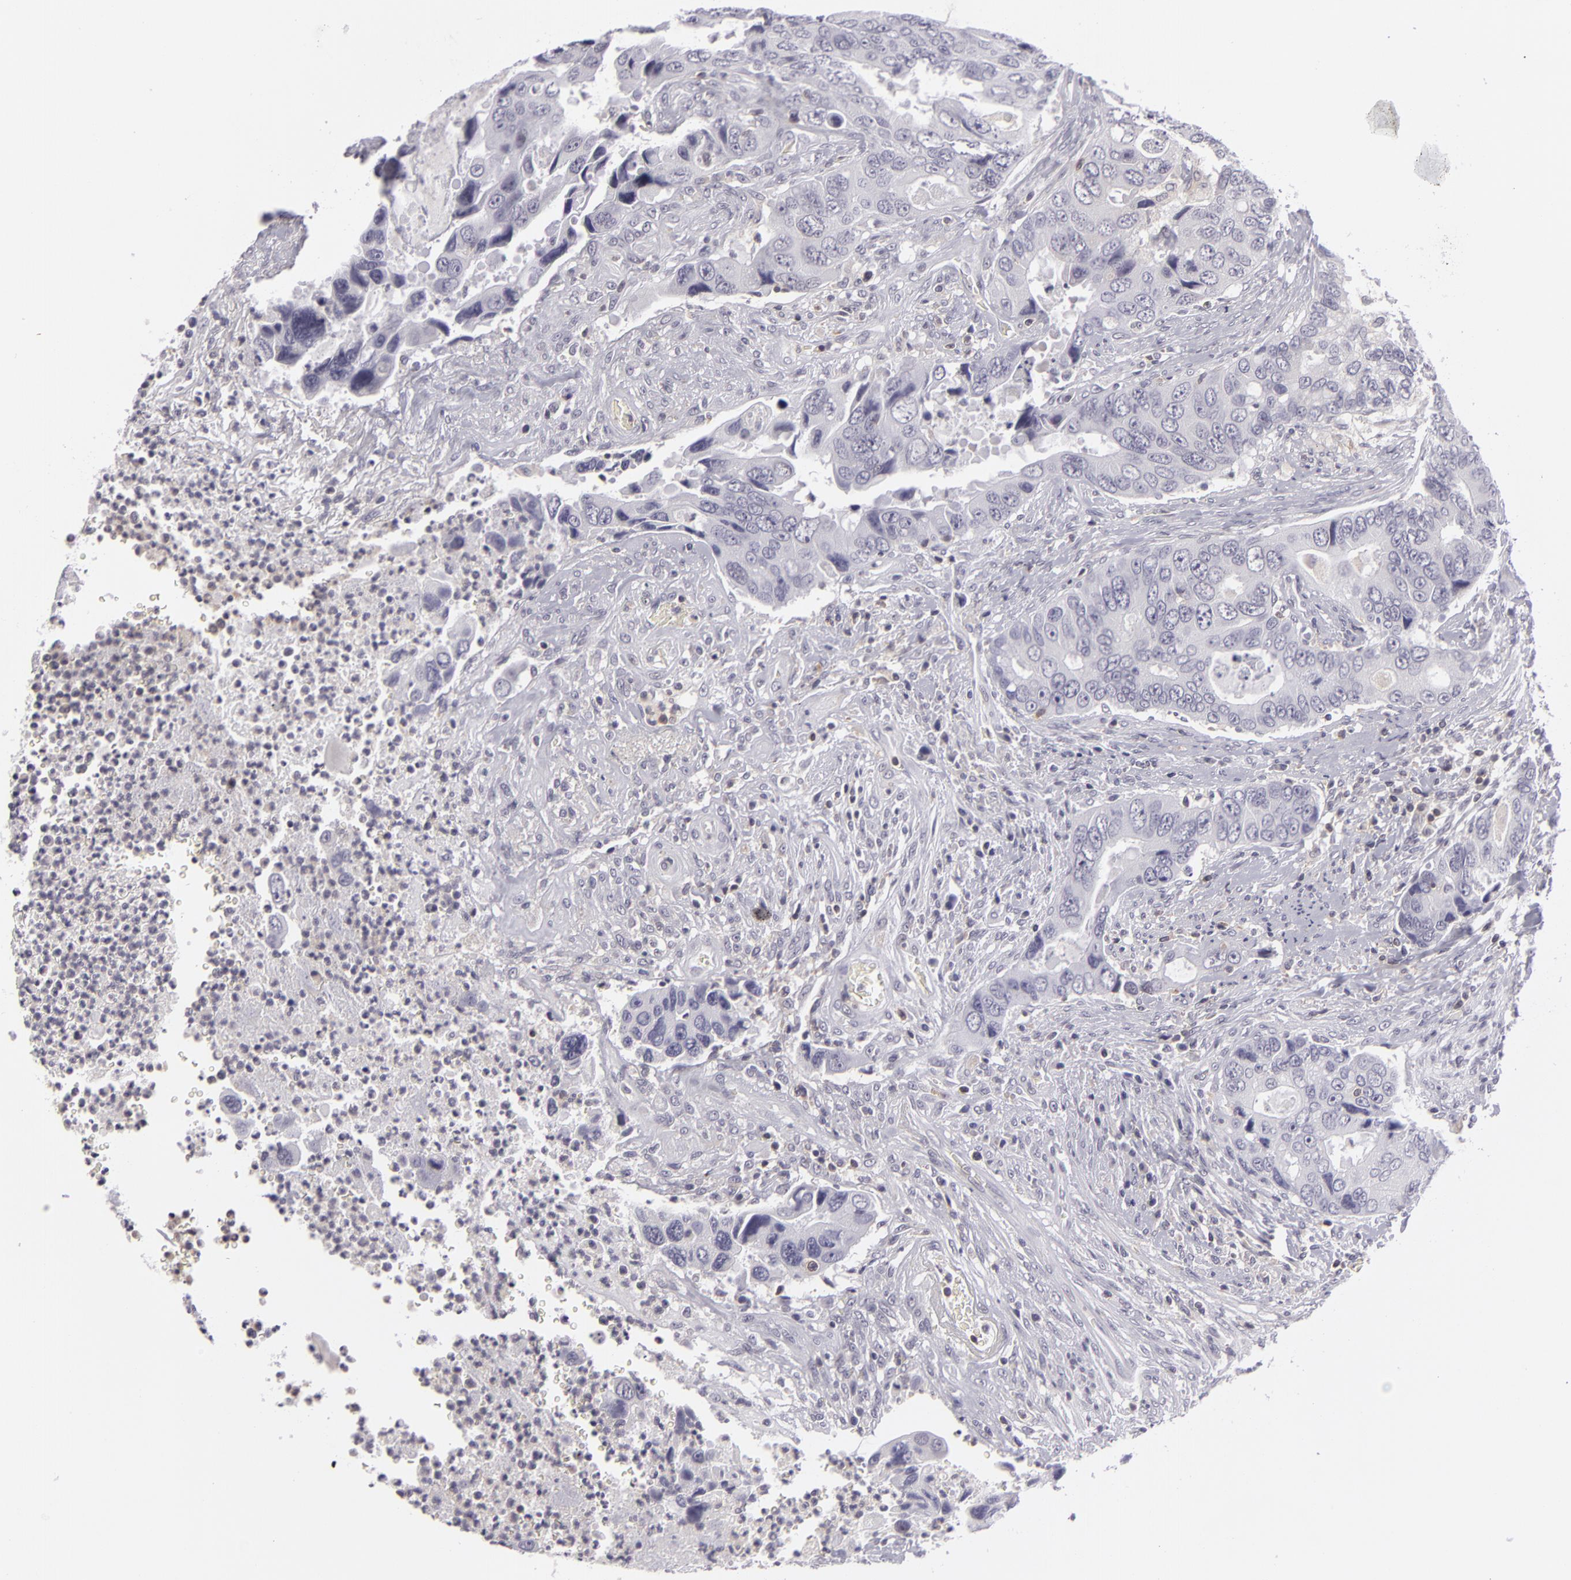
{"staining": {"intensity": "negative", "quantity": "none", "location": "none"}, "tissue": "colorectal cancer", "cell_type": "Tumor cells", "image_type": "cancer", "snomed": [{"axis": "morphology", "description": "Adenocarcinoma, NOS"}, {"axis": "topography", "description": "Rectum"}], "caption": "DAB (3,3'-diaminobenzidine) immunohistochemical staining of human colorectal cancer (adenocarcinoma) exhibits no significant positivity in tumor cells.", "gene": "KCNAB2", "patient": {"sex": "female", "age": 67}}